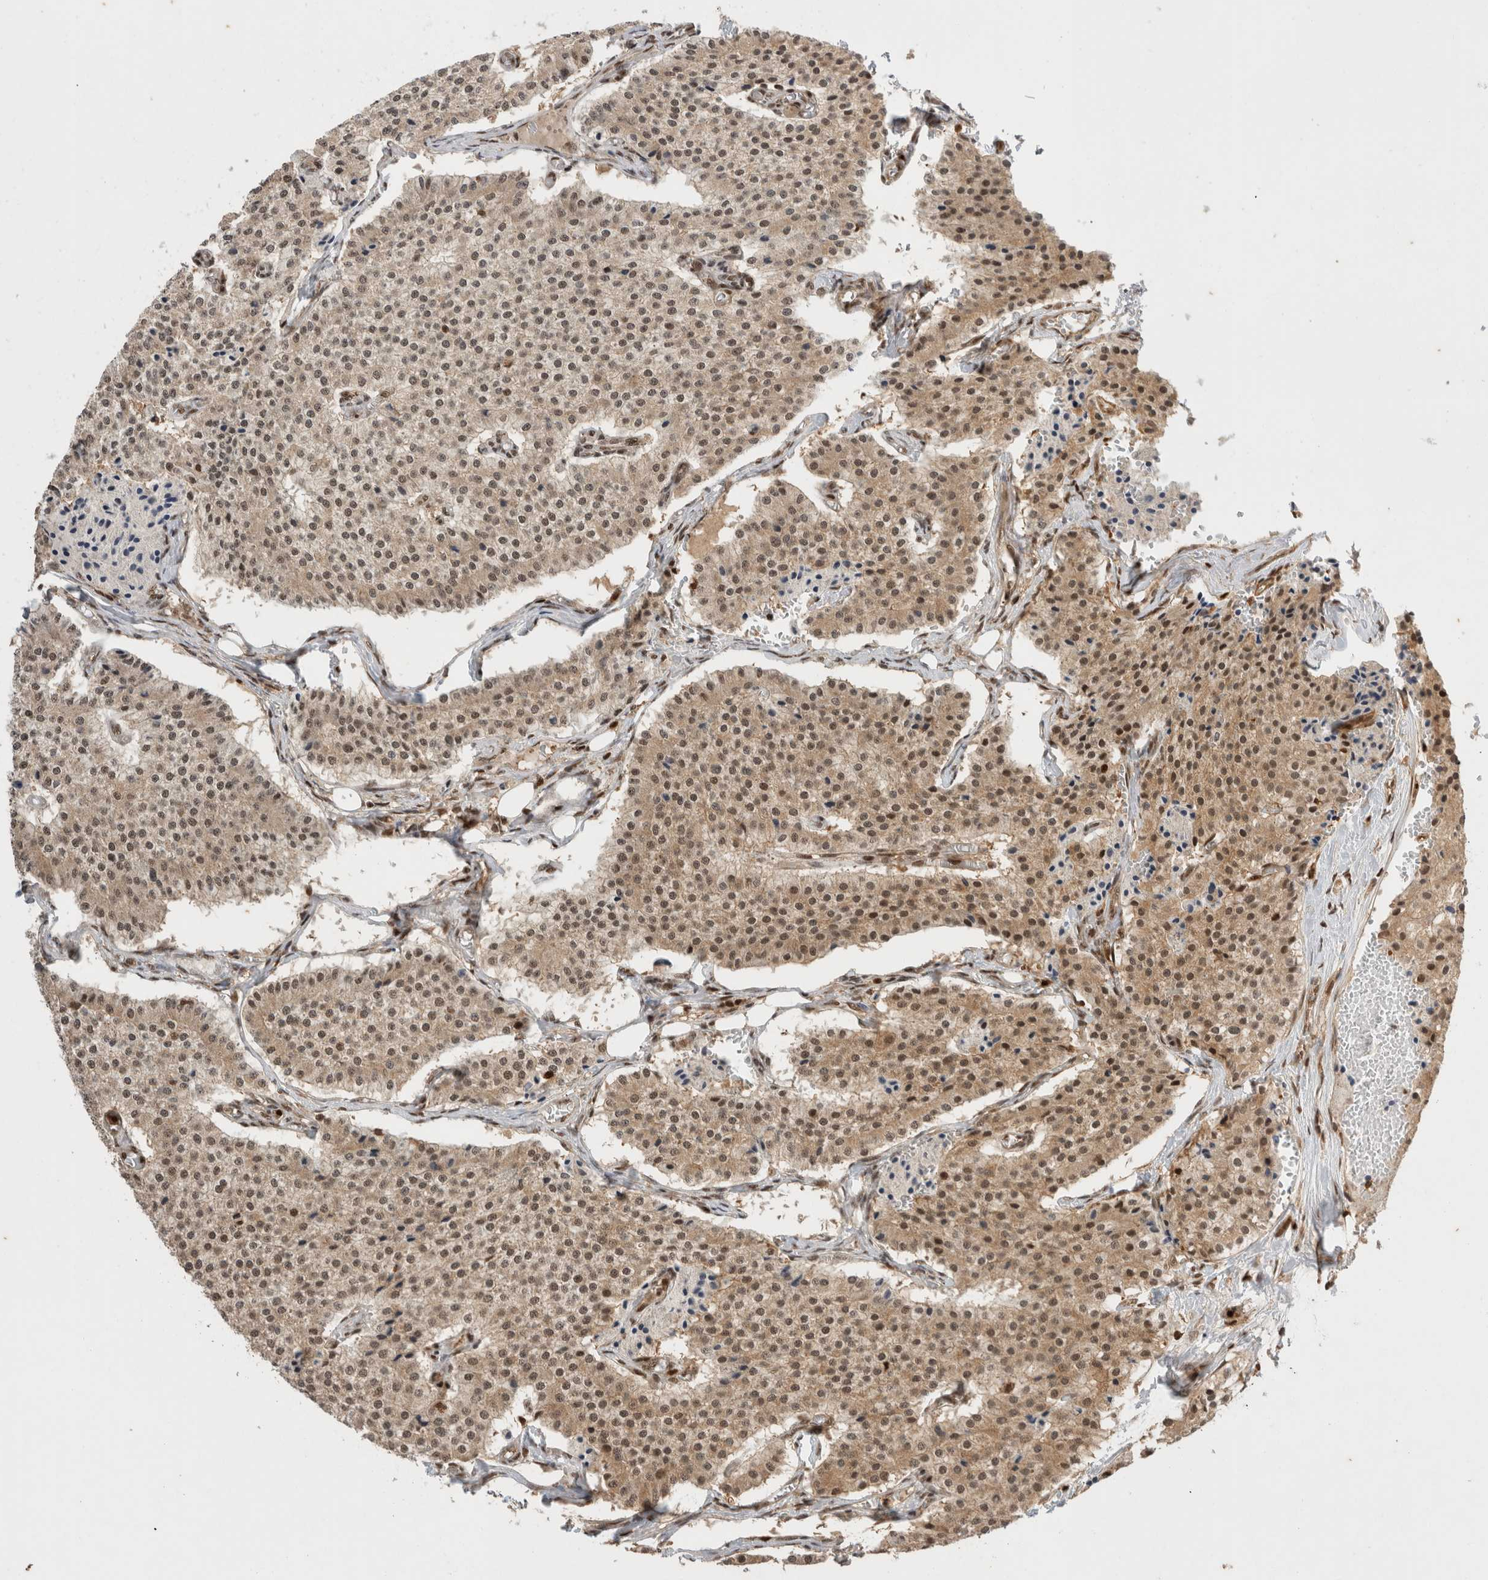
{"staining": {"intensity": "moderate", "quantity": ">75%", "location": "cytoplasmic/membranous,nuclear"}, "tissue": "carcinoid", "cell_type": "Tumor cells", "image_type": "cancer", "snomed": [{"axis": "morphology", "description": "Carcinoid, malignant, NOS"}, {"axis": "topography", "description": "Colon"}], "caption": "A photomicrograph showing moderate cytoplasmic/membranous and nuclear positivity in approximately >75% of tumor cells in carcinoid (malignant), as visualized by brown immunohistochemical staining.", "gene": "SNRNP40", "patient": {"sex": "female", "age": 52}}